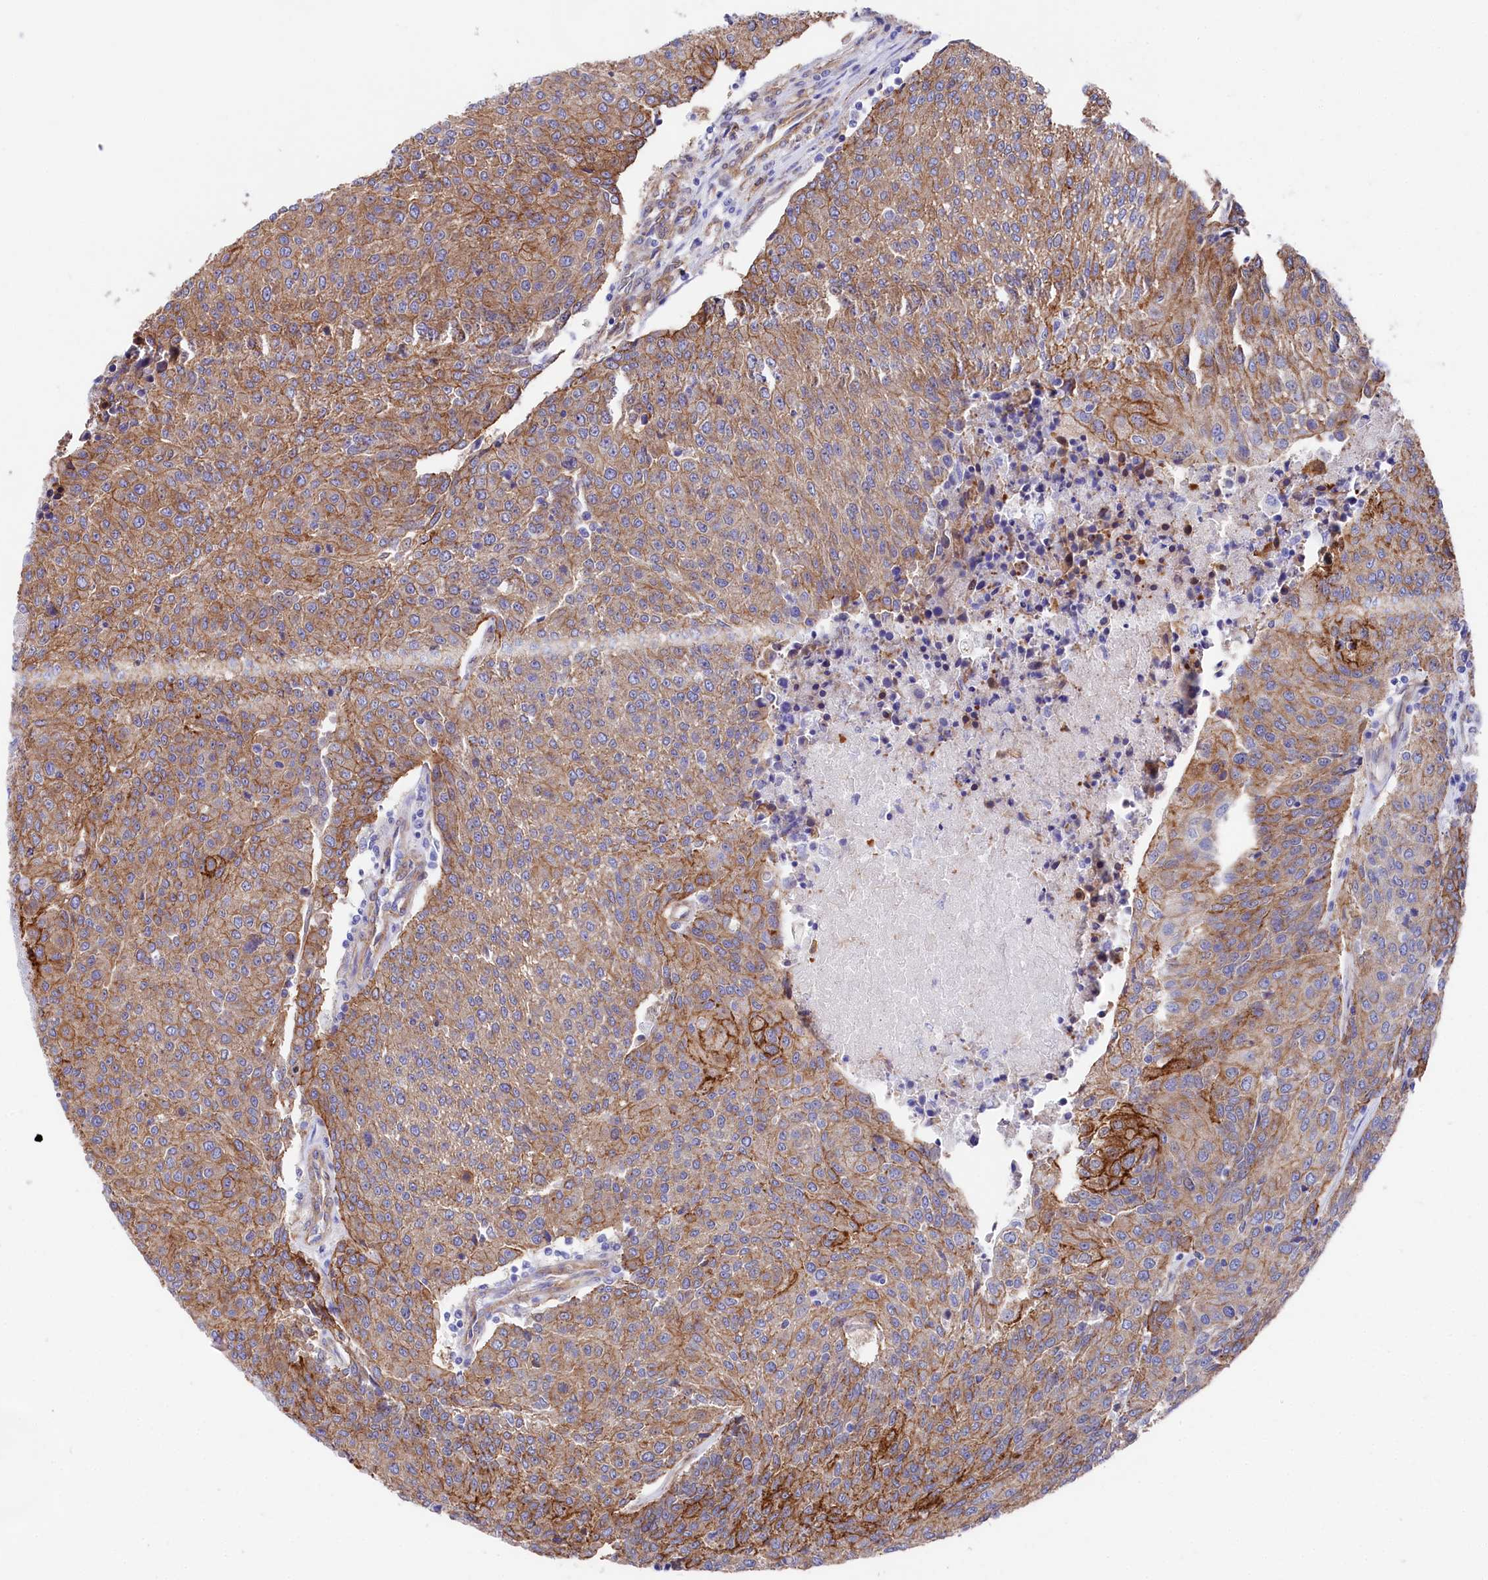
{"staining": {"intensity": "moderate", "quantity": ">75%", "location": "cytoplasmic/membranous"}, "tissue": "urothelial cancer", "cell_type": "Tumor cells", "image_type": "cancer", "snomed": [{"axis": "morphology", "description": "Urothelial carcinoma, High grade"}, {"axis": "topography", "description": "Urinary bladder"}], "caption": "Protein staining of urothelial carcinoma (high-grade) tissue reveals moderate cytoplasmic/membranous positivity in about >75% of tumor cells.", "gene": "TNKS1BP1", "patient": {"sex": "female", "age": 85}}